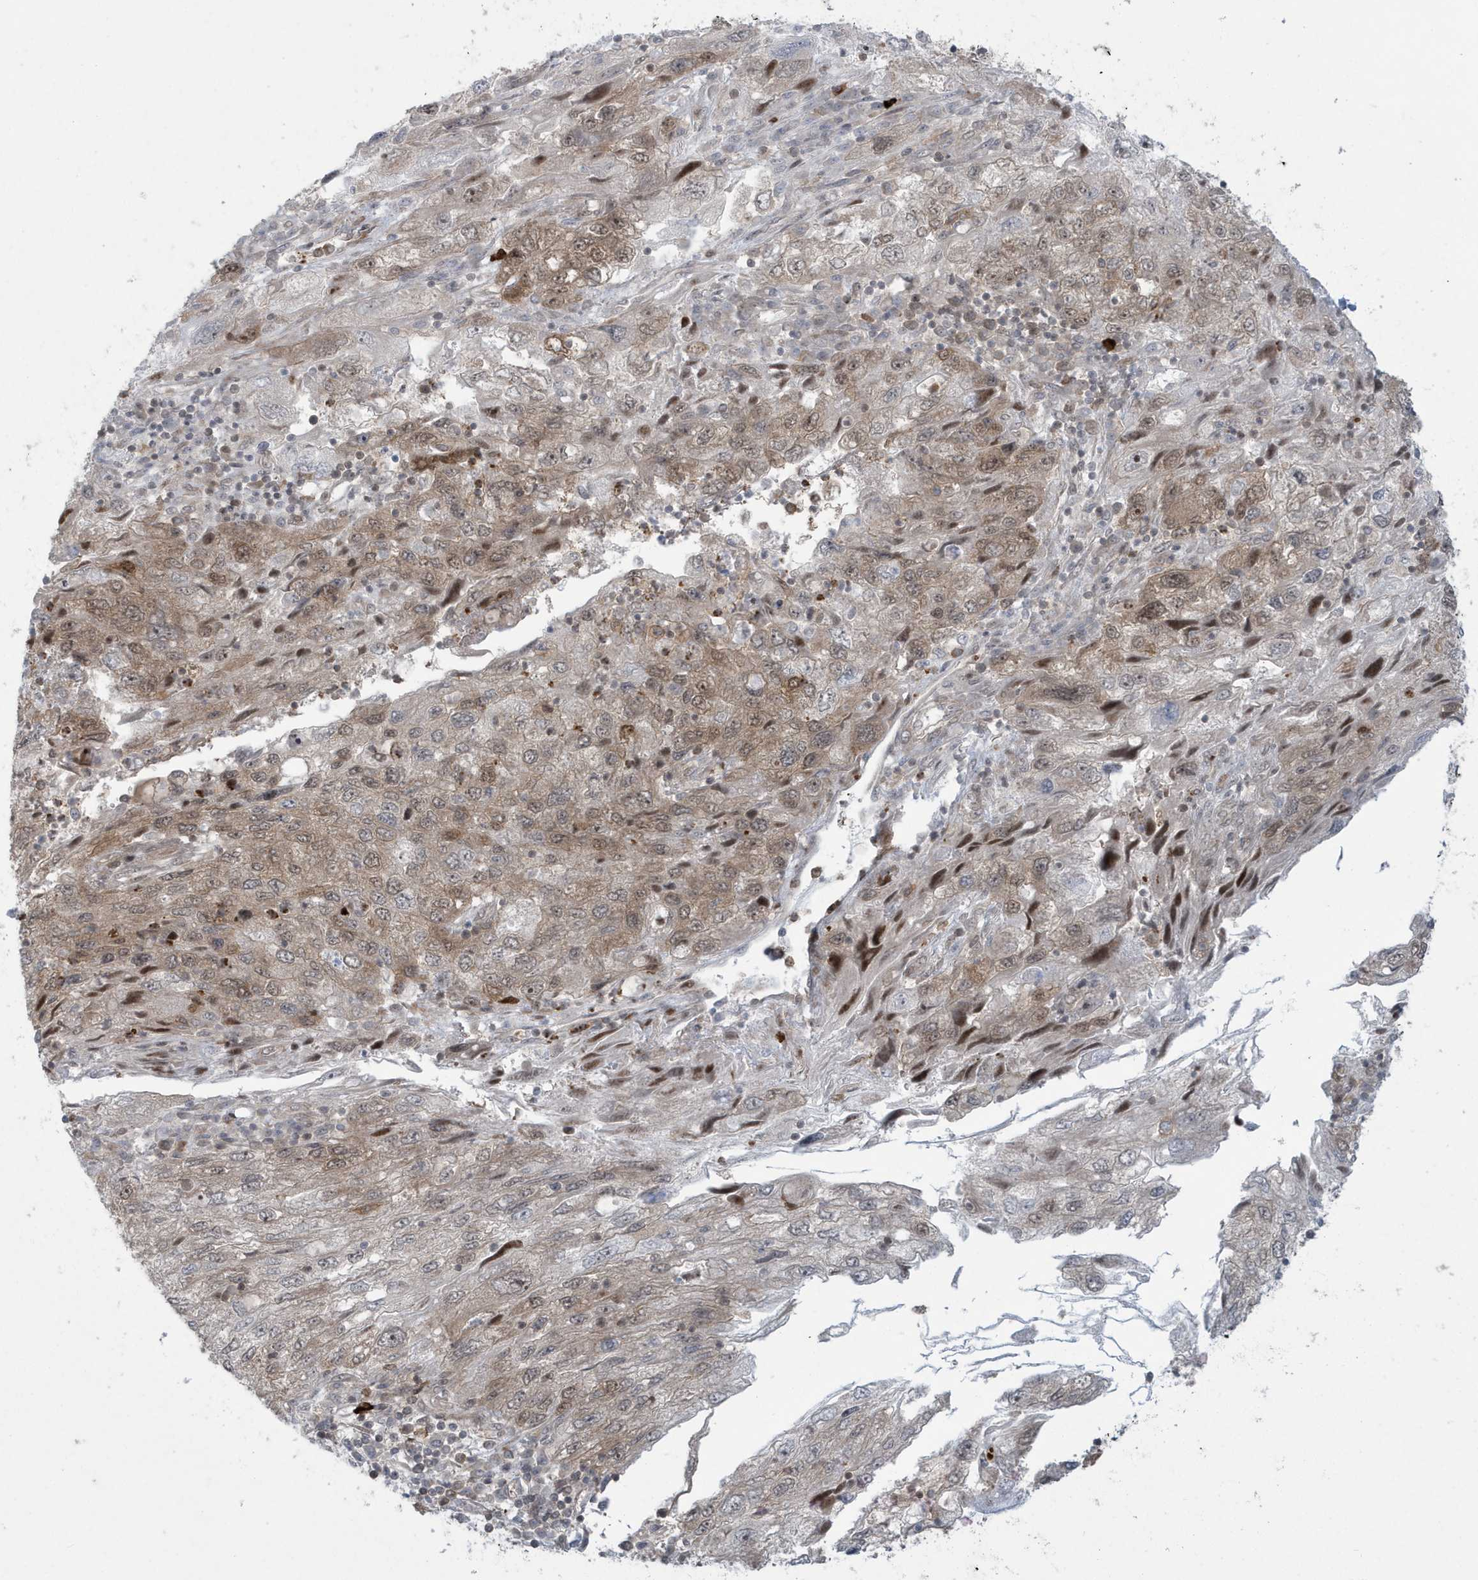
{"staining": {"intensity": "weak", "quantity": ">75%", "location": "cytoplasmic/membranous,nuclear"}, "tissue": "endometrial cancer", "cell_type": "Tumor cells", "image_type": "cancer", "snomed": [{"axis": "morphology", "description": "Adenocarcinoma, NOS"}, {"axis": "topography", "description": "Endometrium"}], "caption": "Adenocarcinoma (endometrial) stained for a protein (brown) displays weak cytoplasmic/membranous and nuclear positive staining in approximately >75% of tumor cells.", "gene": "C1orf52", "patient": {"sex": "female", "age": 49}}